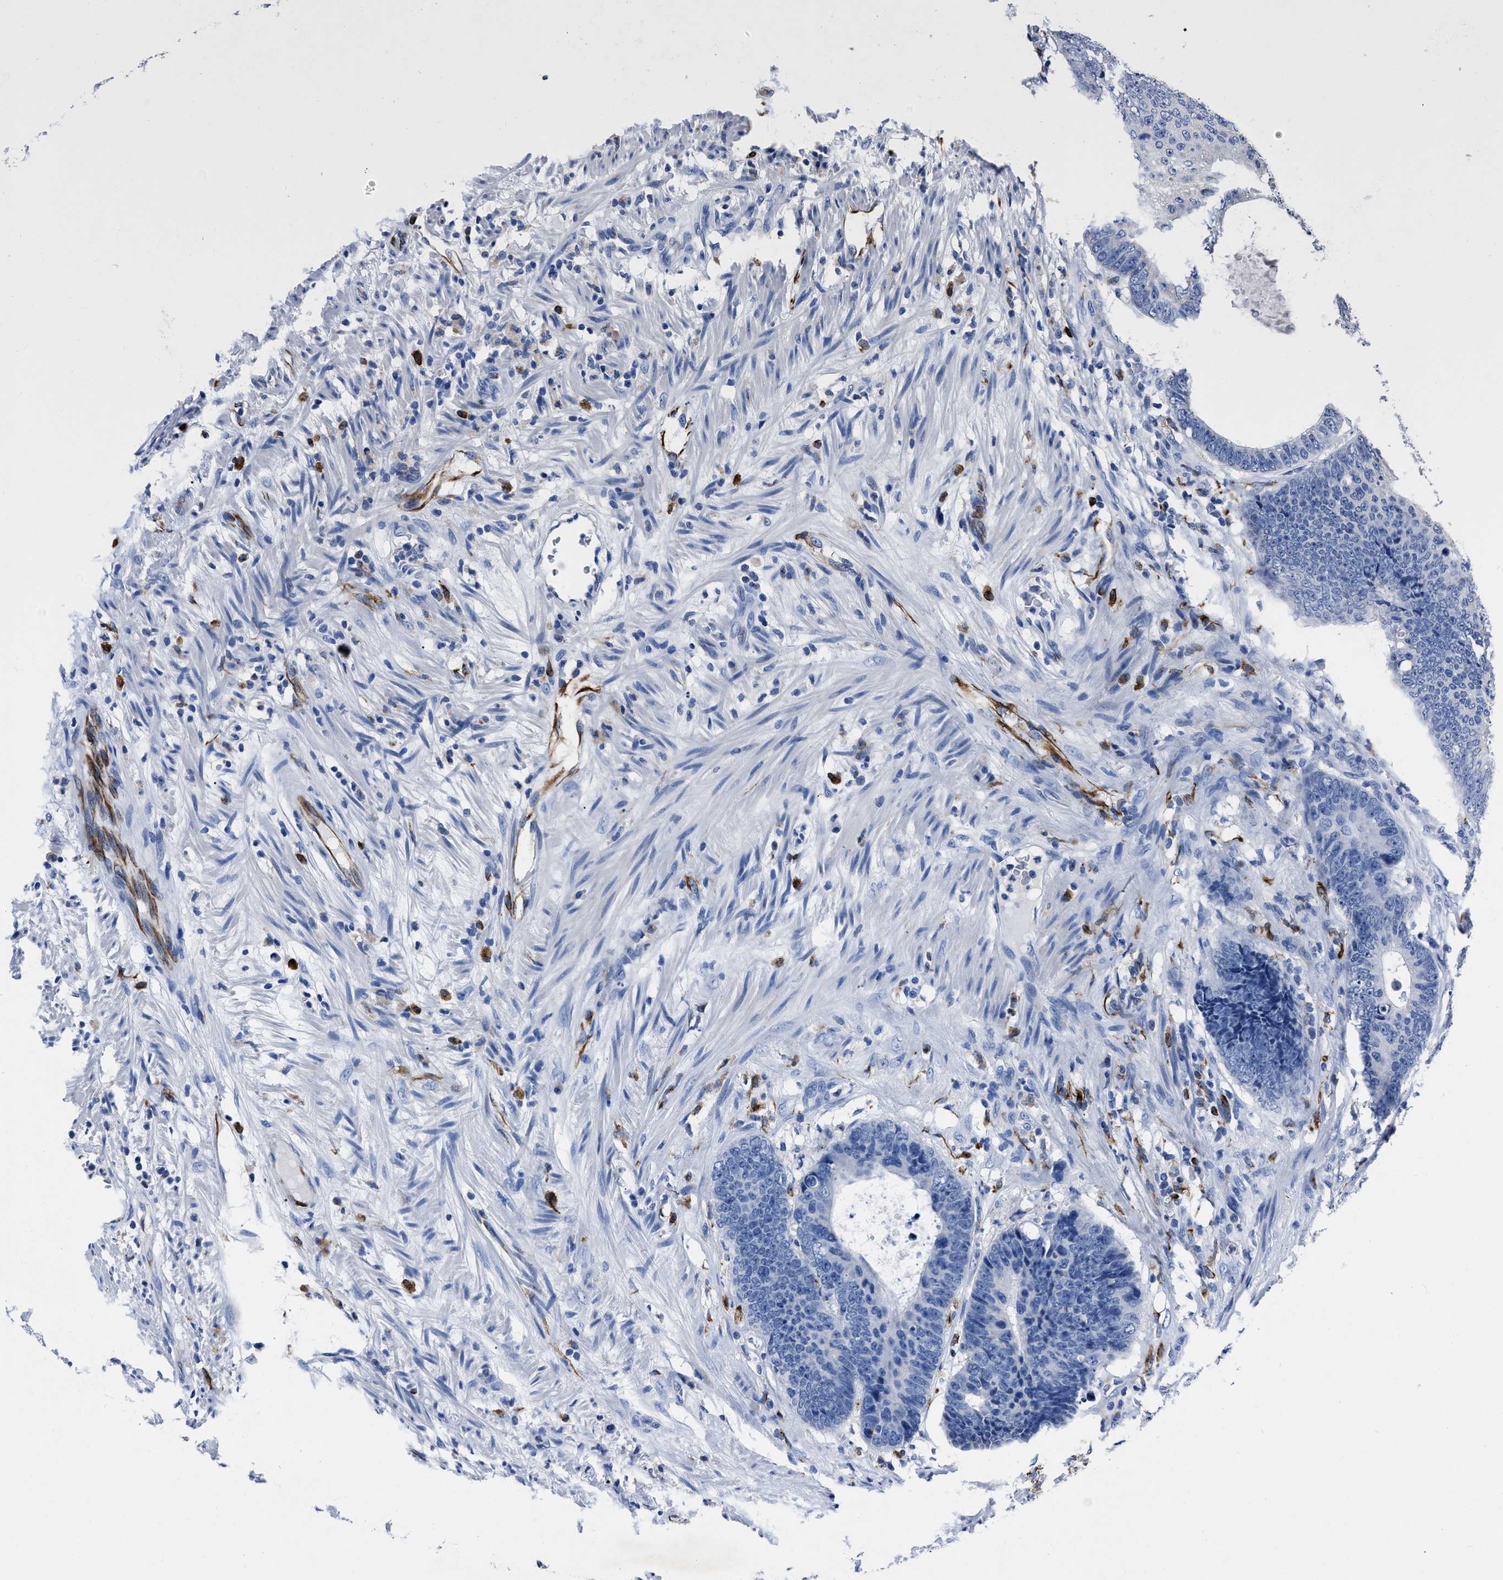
{"staining": {"intensity": "negative", "quantity": "none", "location": "none"}, "tissue": "colorectal cancer", "cell_type": "Tumor cells", "image_type": "cancer", "snomed": [{"axis": "morphology", "description": "Adenocarcinoma, NOS"}, {"axis": "topography", "description": "Colon"}], "caption": "Tumor cells show no significant staining in adenocarcinoma (colorectal).", "gene": "OR10G3", "patient": {"sex": "male", "age": 56}}